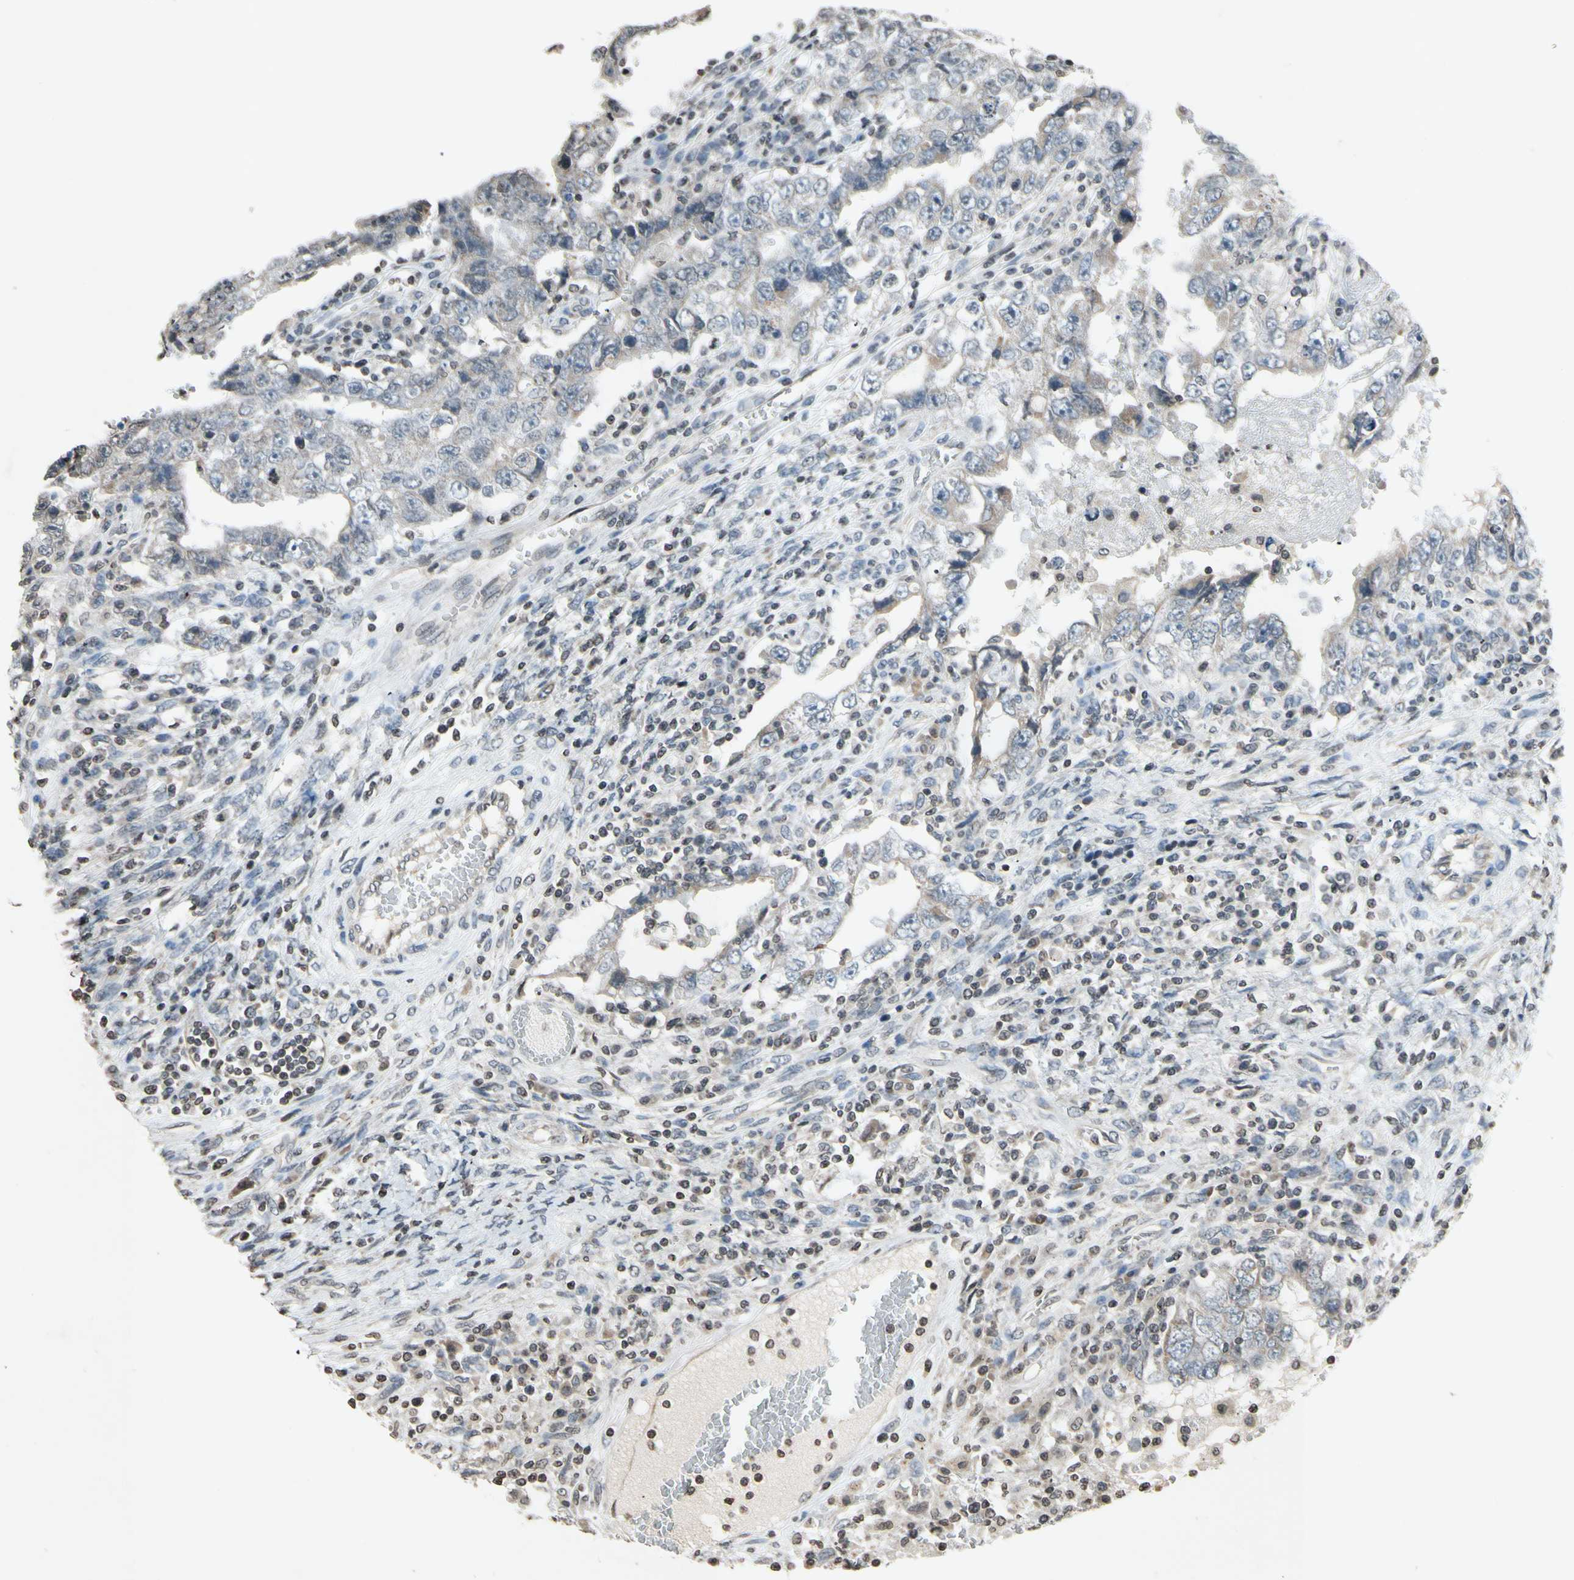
{"staining": {"intensity": "weak", "quantity": "25%-75%", "location": "cytoplasmic/membranous"}, "tissue": "testis cancer", "cell_type": "Tumor cells", "image_type": "cancer", "snomed": [{"axis": "morphology", "description": "Carcinoma, Embryonal, NOS"}, {"axis": "topography", "description": "Testis"}], "caption": "High-power microscopy captured an immunohistochemistry (IHC) micrograph of testis cancer (embryonal carcinoma), revealing weak cytoplasmic/membranous positivity in approximately 25%-75% of tumor cells. (DAB IHC, brown staining for protein, blue staining for nuclei).", "gene": "CLDN11", "patient": {"sex": "male", "age": 26}}